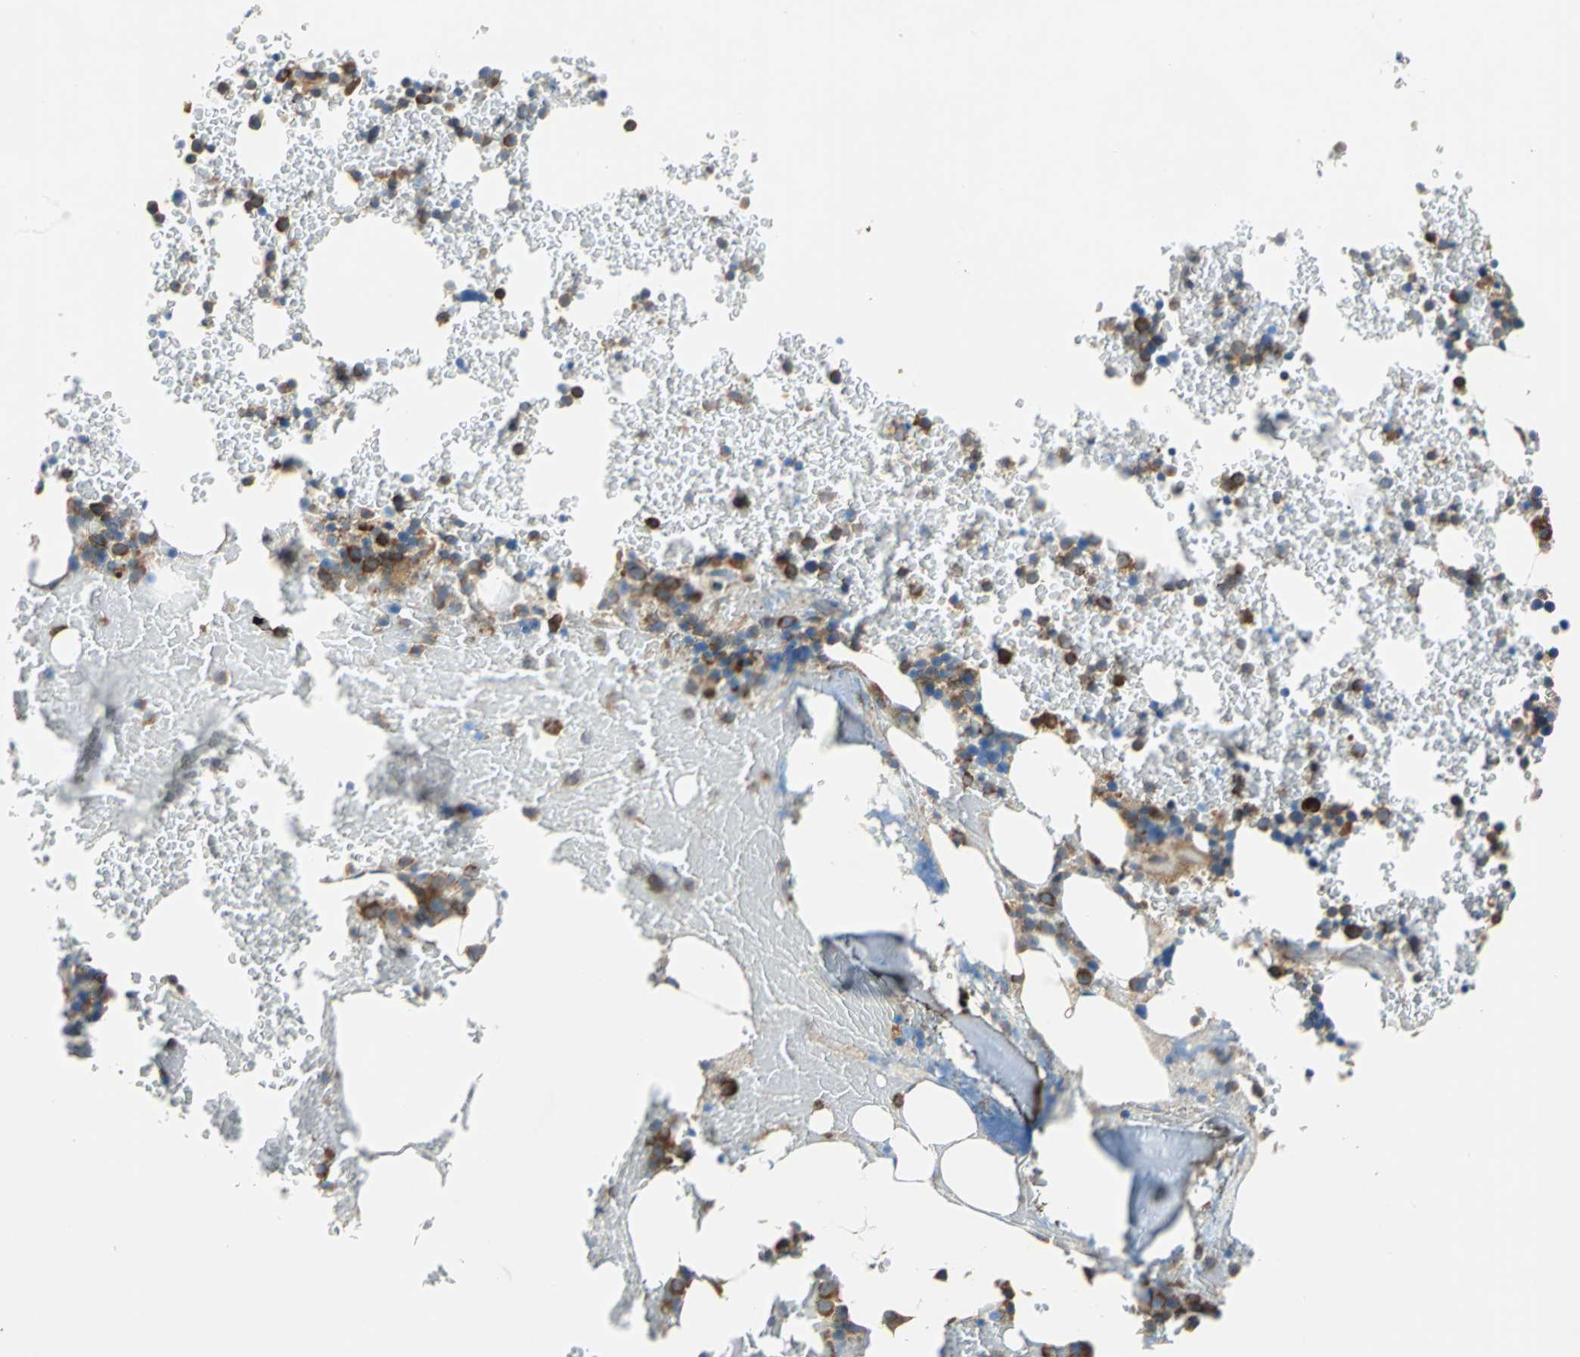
{"staining": {"intensity": "strong", "quantity": "25%-75%", "location": "cytoplasmic/membranous"}, "tissue": "bone marrow", "cell_type": "Hematopoietic cells", "image_type": "normal", "snomed": [{"axis": "morphology", "description": "Normal tissue, NOS"}, {"axis": "topography", "description": "Bone marrow"}], "caption": "Immunohistochemistry (IHC) (DAB) staining of normal bone marrow displays strong cytoplasmic/membranous protein staining in approximately 25%-75% of hematopoietic cells. (DAB (3,3'-diaminobenzidine) IHC with brightfield microscopy, high magnification).", "gene": "TRIM25", "patient": {"sex": "female", "age": 66}}